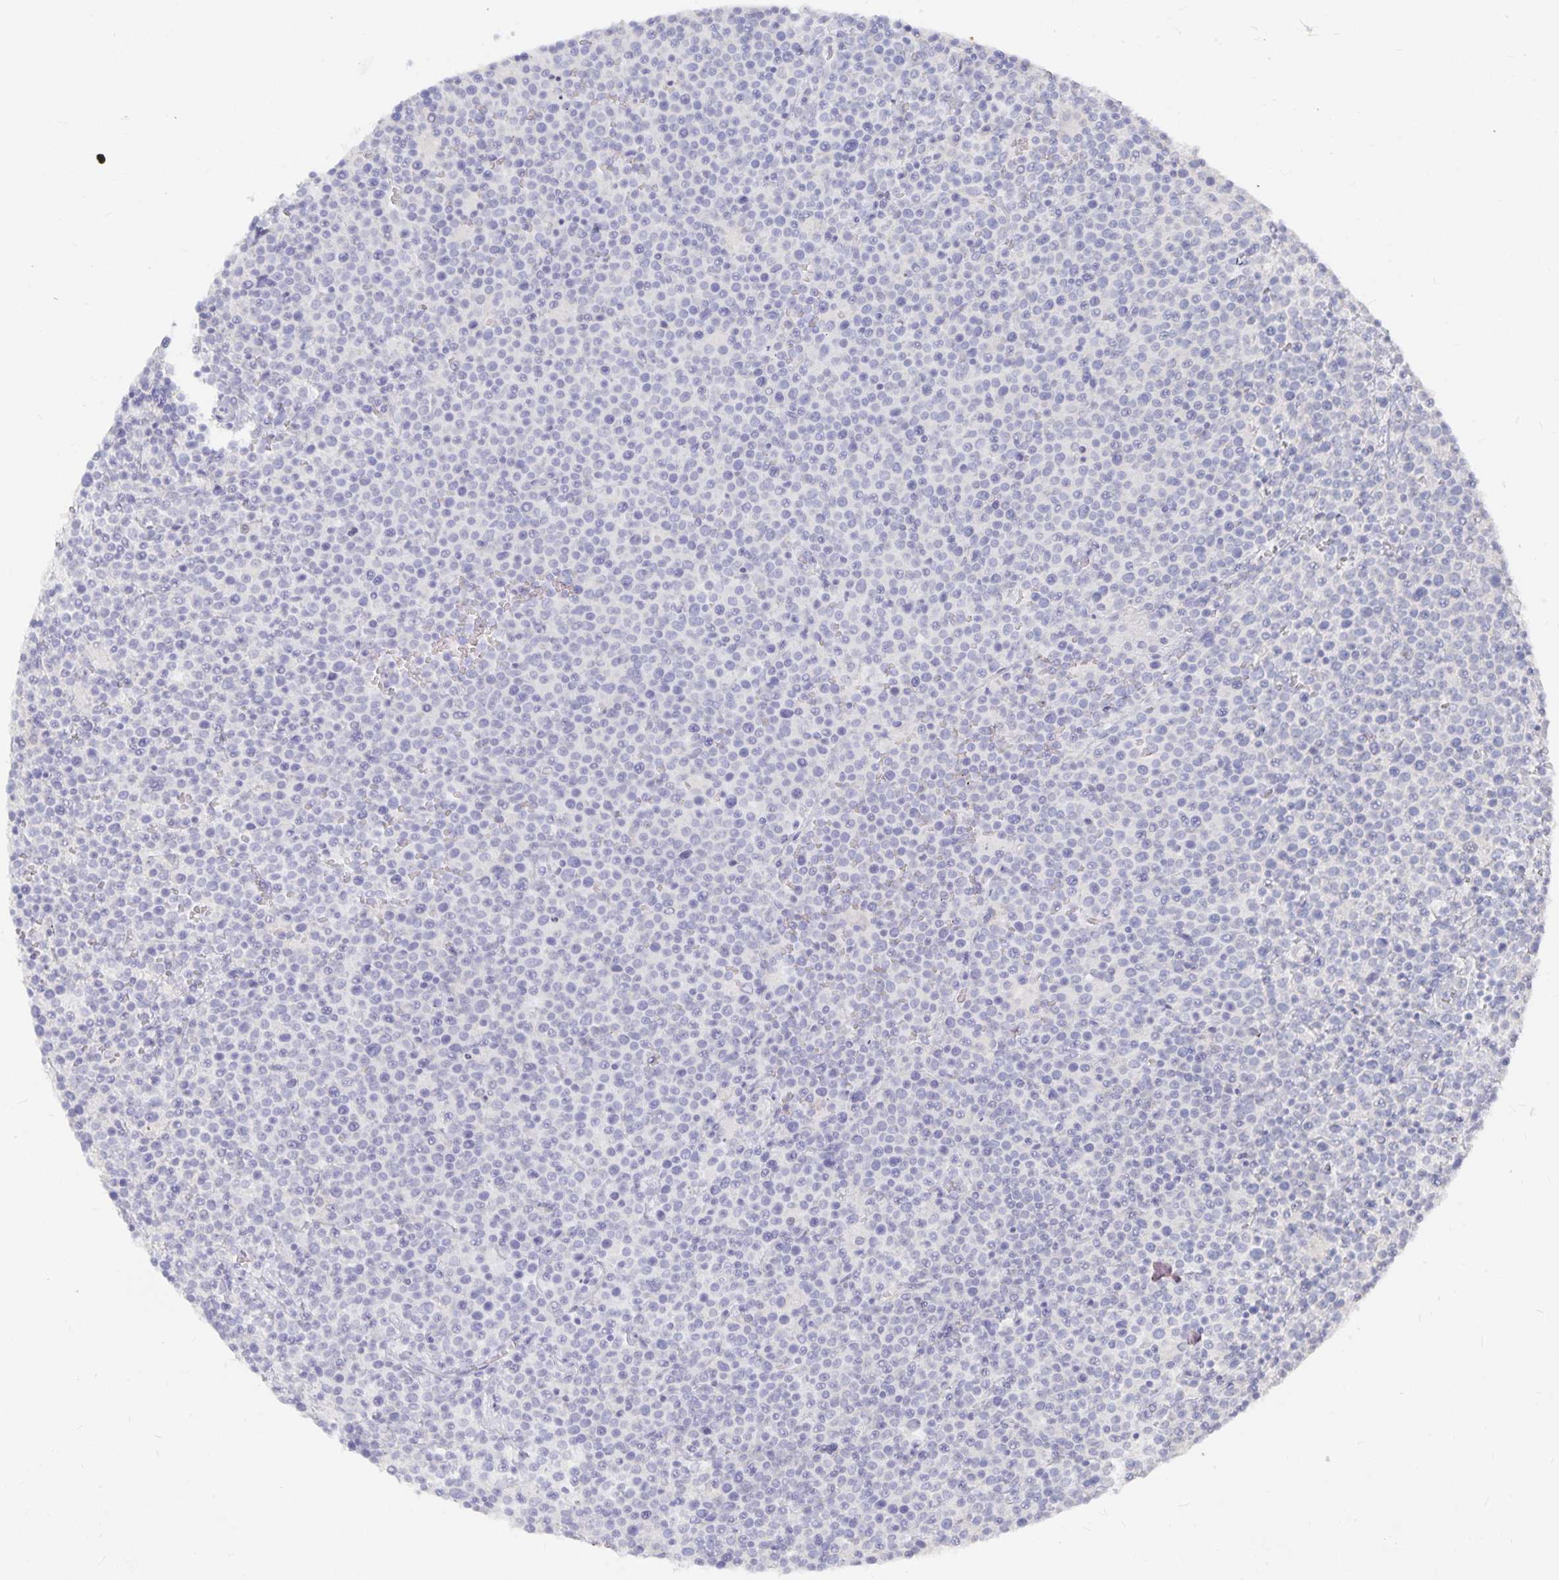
{"staining": {"intensity": "negative", "quantity": "none", "location": "none"}, "tissue": "lymphoma", "cell_type": "Tumor cells", "image_type": "cancer", "snomed": [{"axis": "morphology", "description": "Malignant lymphoma, non-Hodgkin's type, High grade"}, {"axis": "topography", "description": "Lymph node"}], "caption": "Protein analysis of malignant lymphoma, non-Hodgkin's type (high-grade) displays no significant positivity in tumor cells.", "gene": "DNAH9", "patient": {"sex": "male", "age": 61}}